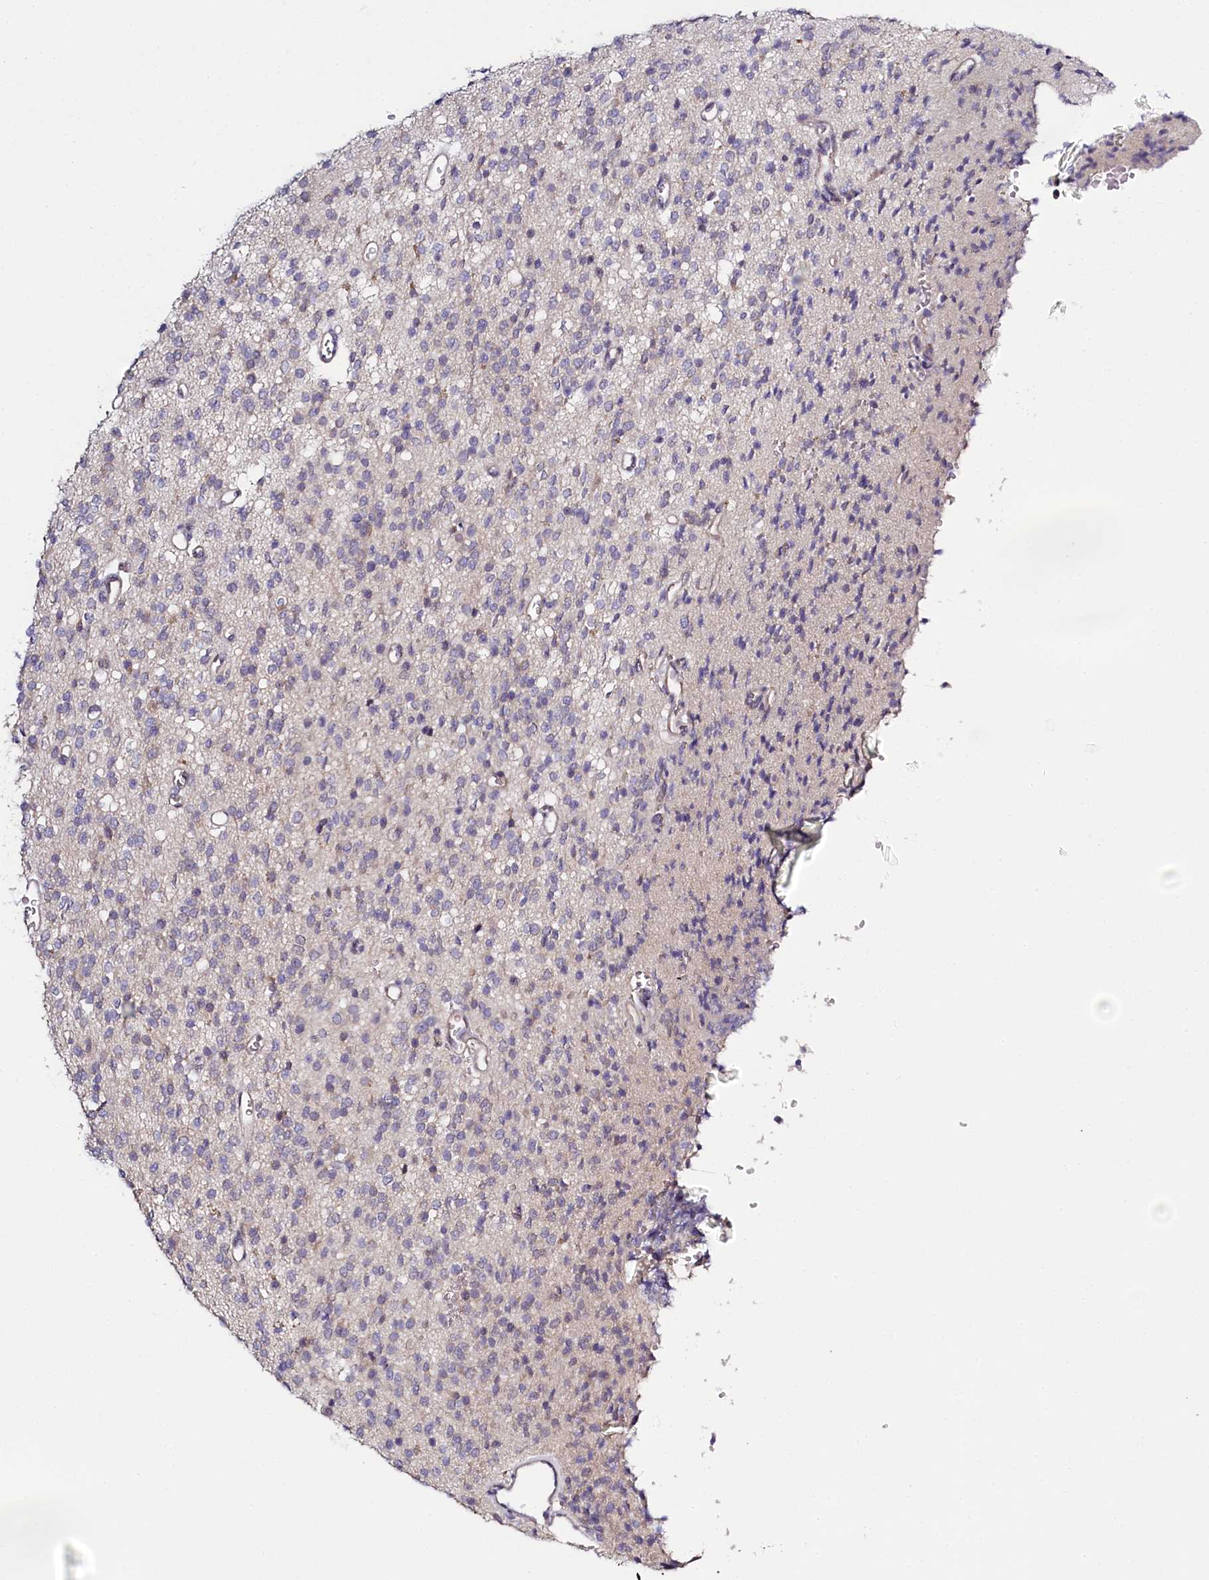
{"staining": {"intensity": "negative", "quantity": "none", "location": "none"}, "tissue": "glioma", "cell_type": "Tumor cells", "image_type": "cancer", "snomed": [{"axis": "morphology", "description": "Glioma, malignant, High grade"}, {"axis": "topography", "description": "Brain"}], "caption": "Photomicrograph shows no significant protein staining in tumor cells of malignant glioma (high-grade).", "gene": "PDE6D", "patient": {"sex": "male", "age": 34}}